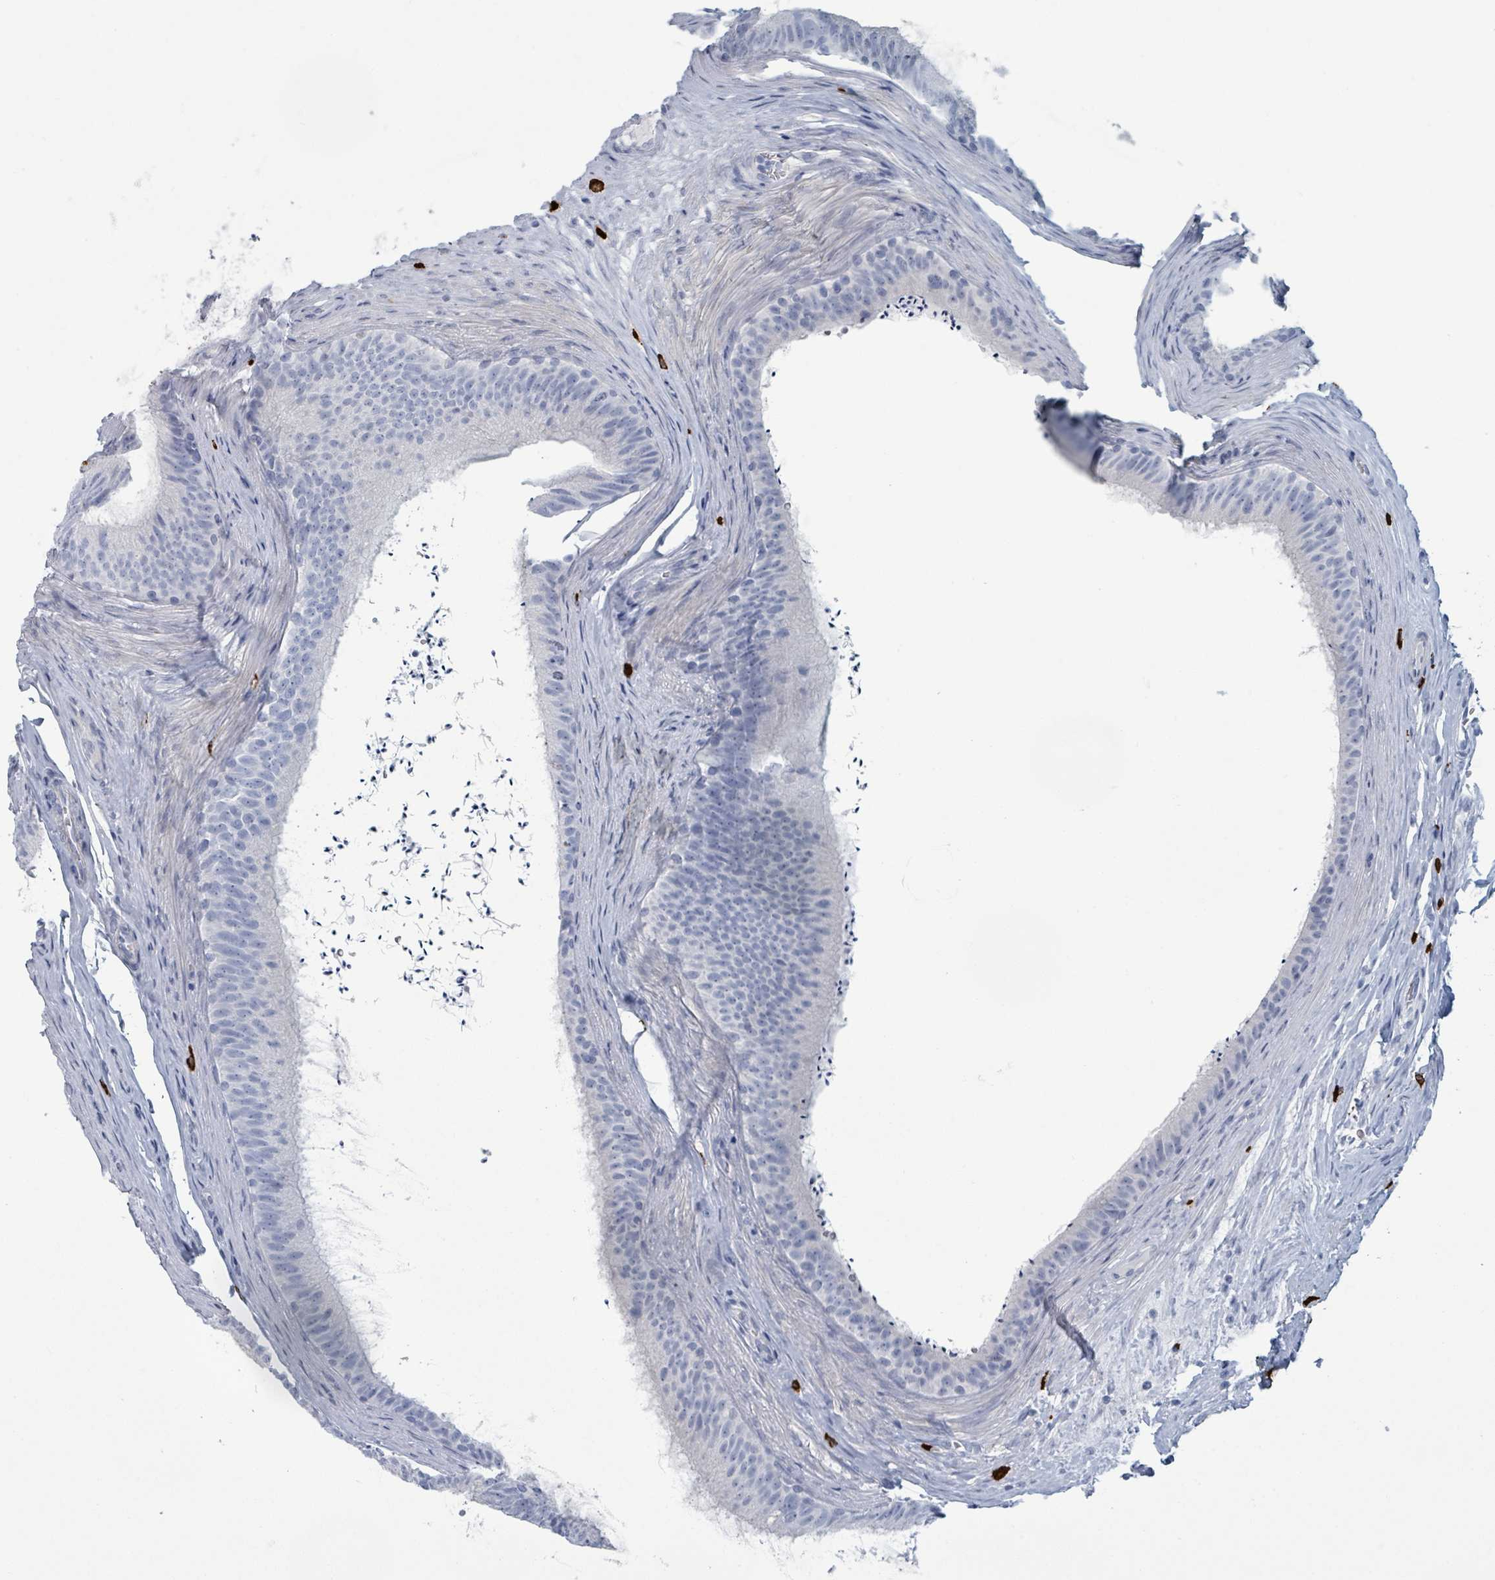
{"staining": {"intensity": "negative", "quantity": "none", "location": "none"}, "tissue": "epididymis", "cell_type": "Glandular cells", "image_type": "normal", "snomed": [{"axis": "morphology", "description": "Normal tissue, NOS"}, {"axis": "topography", "description": "Testis"}, {"axis": "topography", "description": "Epididymis"}], "caption": "High magnification brightfield microscopy of normal epididymis stained with DAB (3,3'-diaminobenzidine) (brown) and counterstained with hematoxylin (blue): glandular cells show no significant staining. (Brightfield microscopy of DAB IHC at high magnification).", "gene": "VPS13D", "patient": {"sex": "male", "age": 41}}